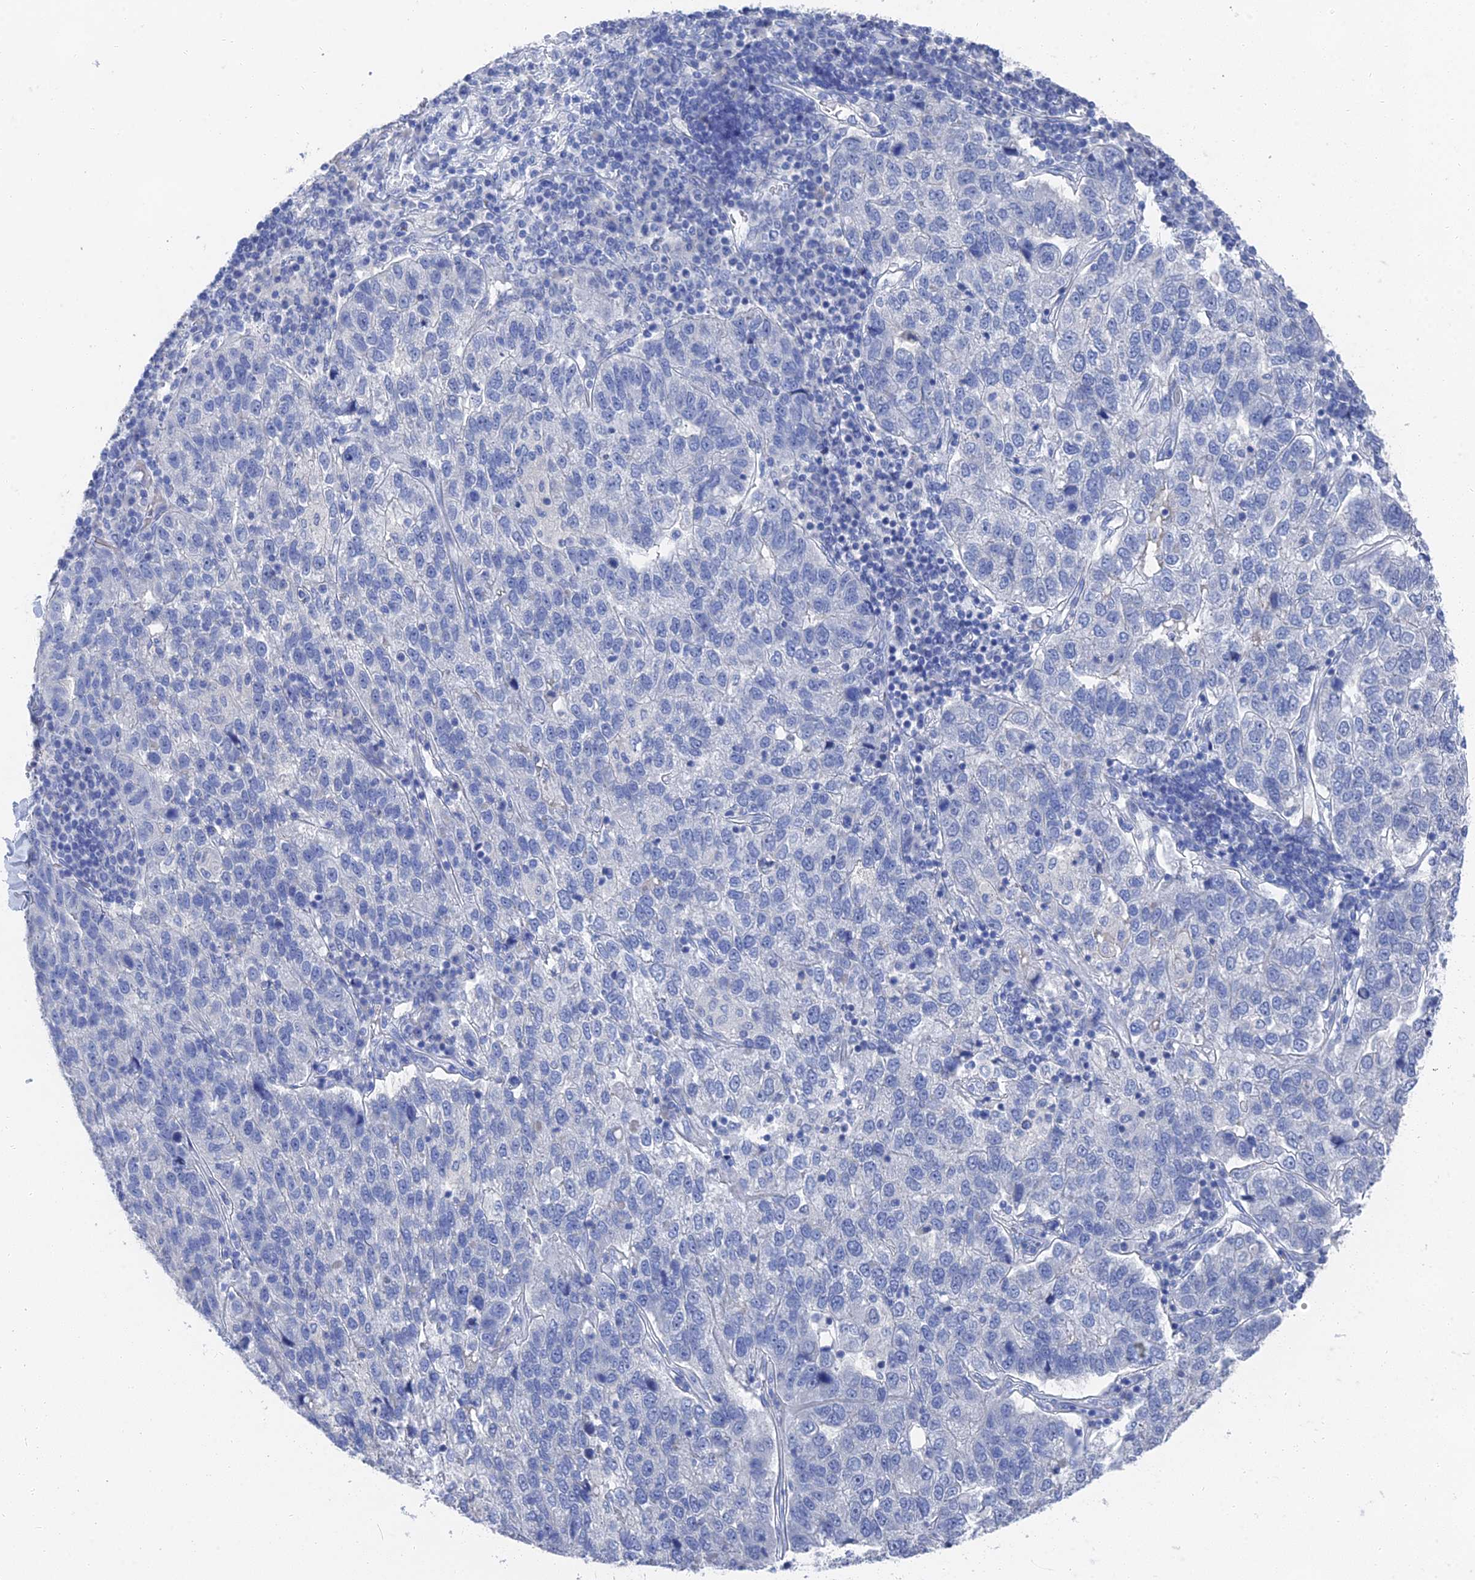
{"staining": {"intensity": "negative", "quantity": "none", "location": "none"}, "tissue": "pancreatic cancer", "cell_type": "Tumor cells", "image_type": "cancer", "snomed": [{"axis": "morphology", "description": "Adenocarcinoma, NOS"}, {"axis": "topography", "description": "Pancreas"}], "caption": "Immunohistochemistry of pancreatic cancer displays no positivity in tumor cells.", "gene": "GFAP", "patient": {"sex": "female", "age": 61}}